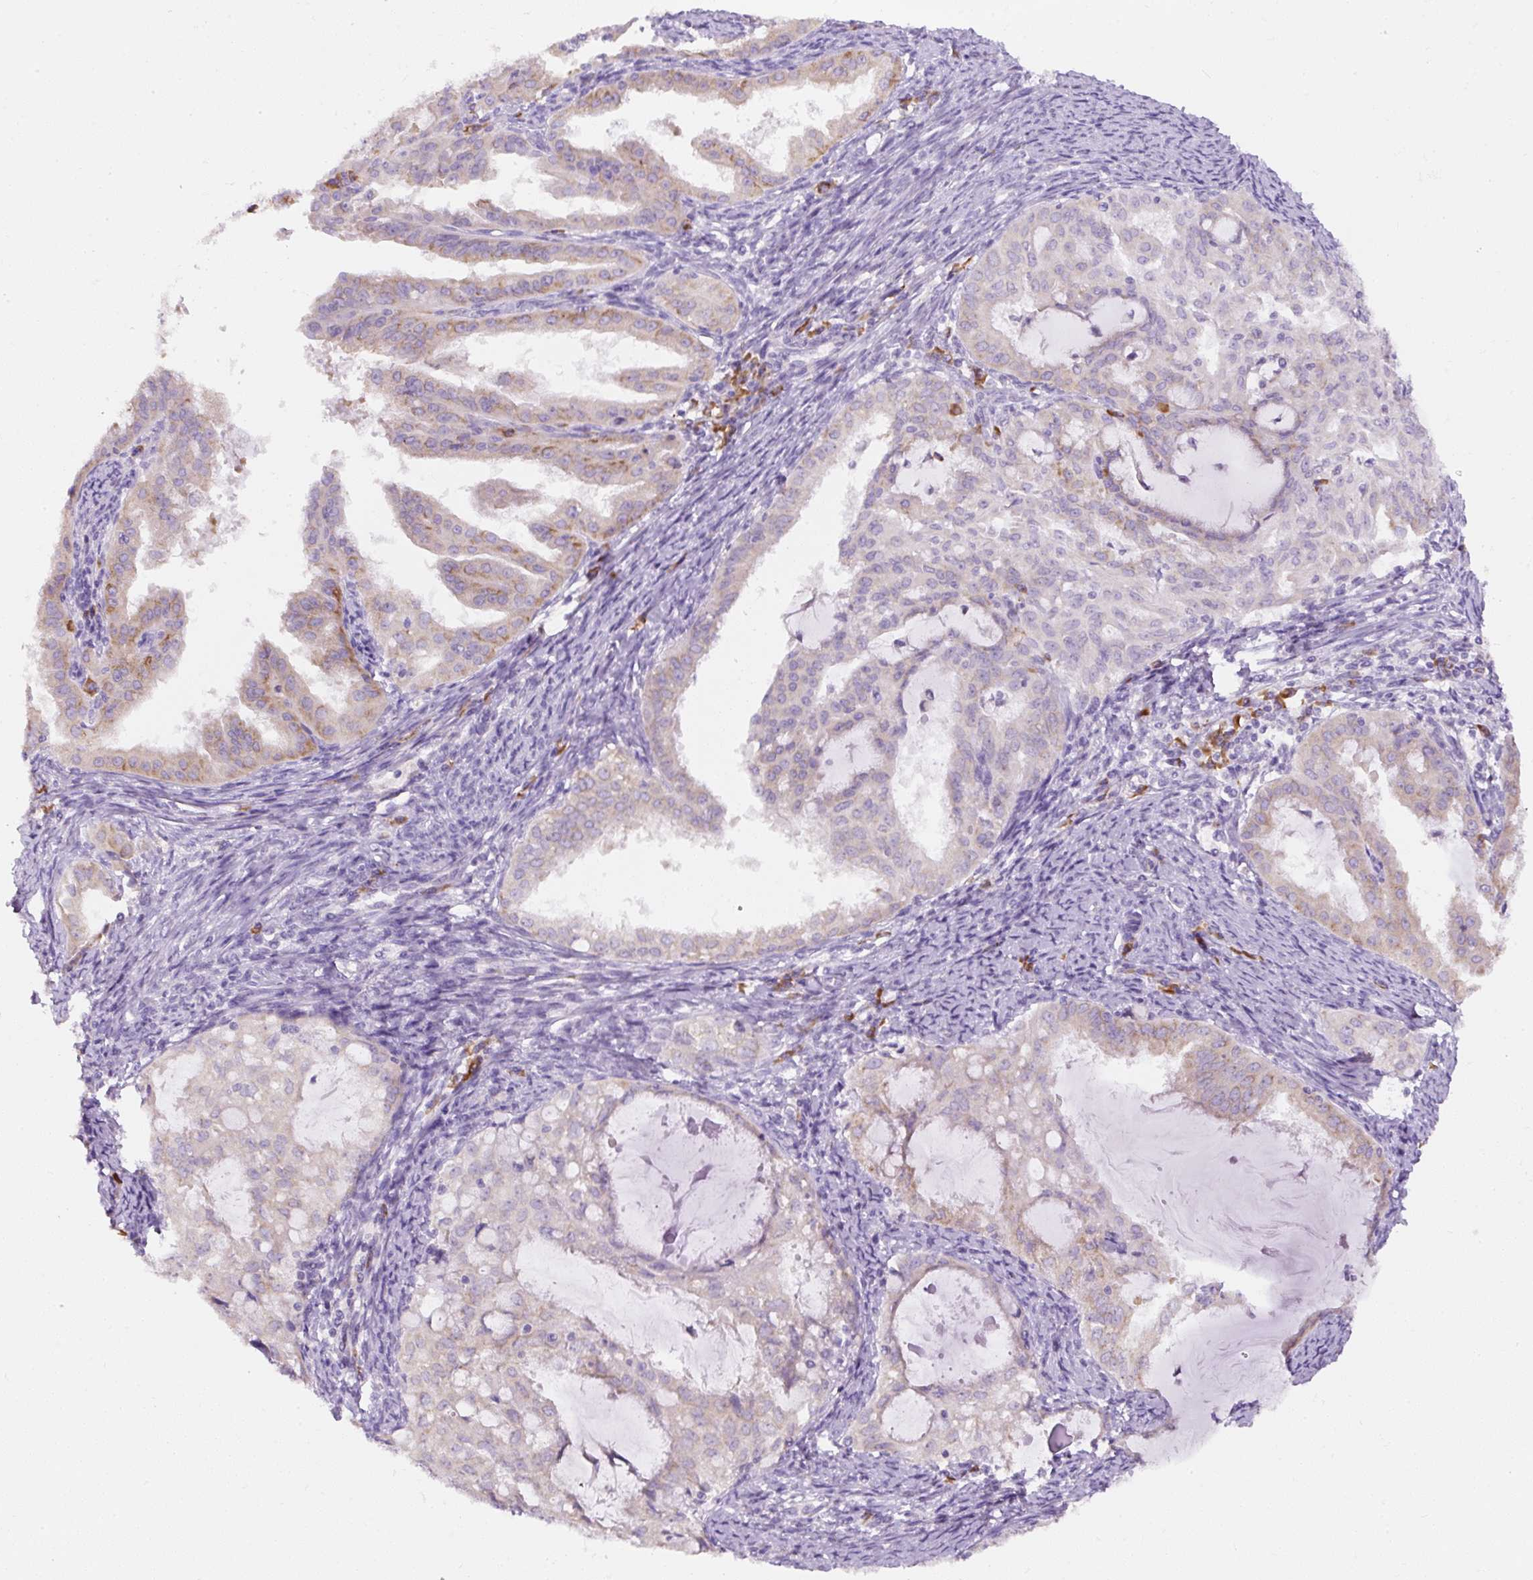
{"staining": {"intensity": "weak", "quantity": "<25%", "location": "cytoplasmic/membranous"}, "tissue": "endometrial cancer", "cell_type": "Tumor cells", "image_type": "cancer", "snomed": [{"axis": "morphology", "description": "Adenocarcinoma, NOS"}, {"axis": "topography", "description": "Endometrium"}], "caption": "The photomicrograph displays no staining of tumor cells in endometrial cancer.", "gene": "DDOST", "patient": {"sex": "female", "age": 70}}